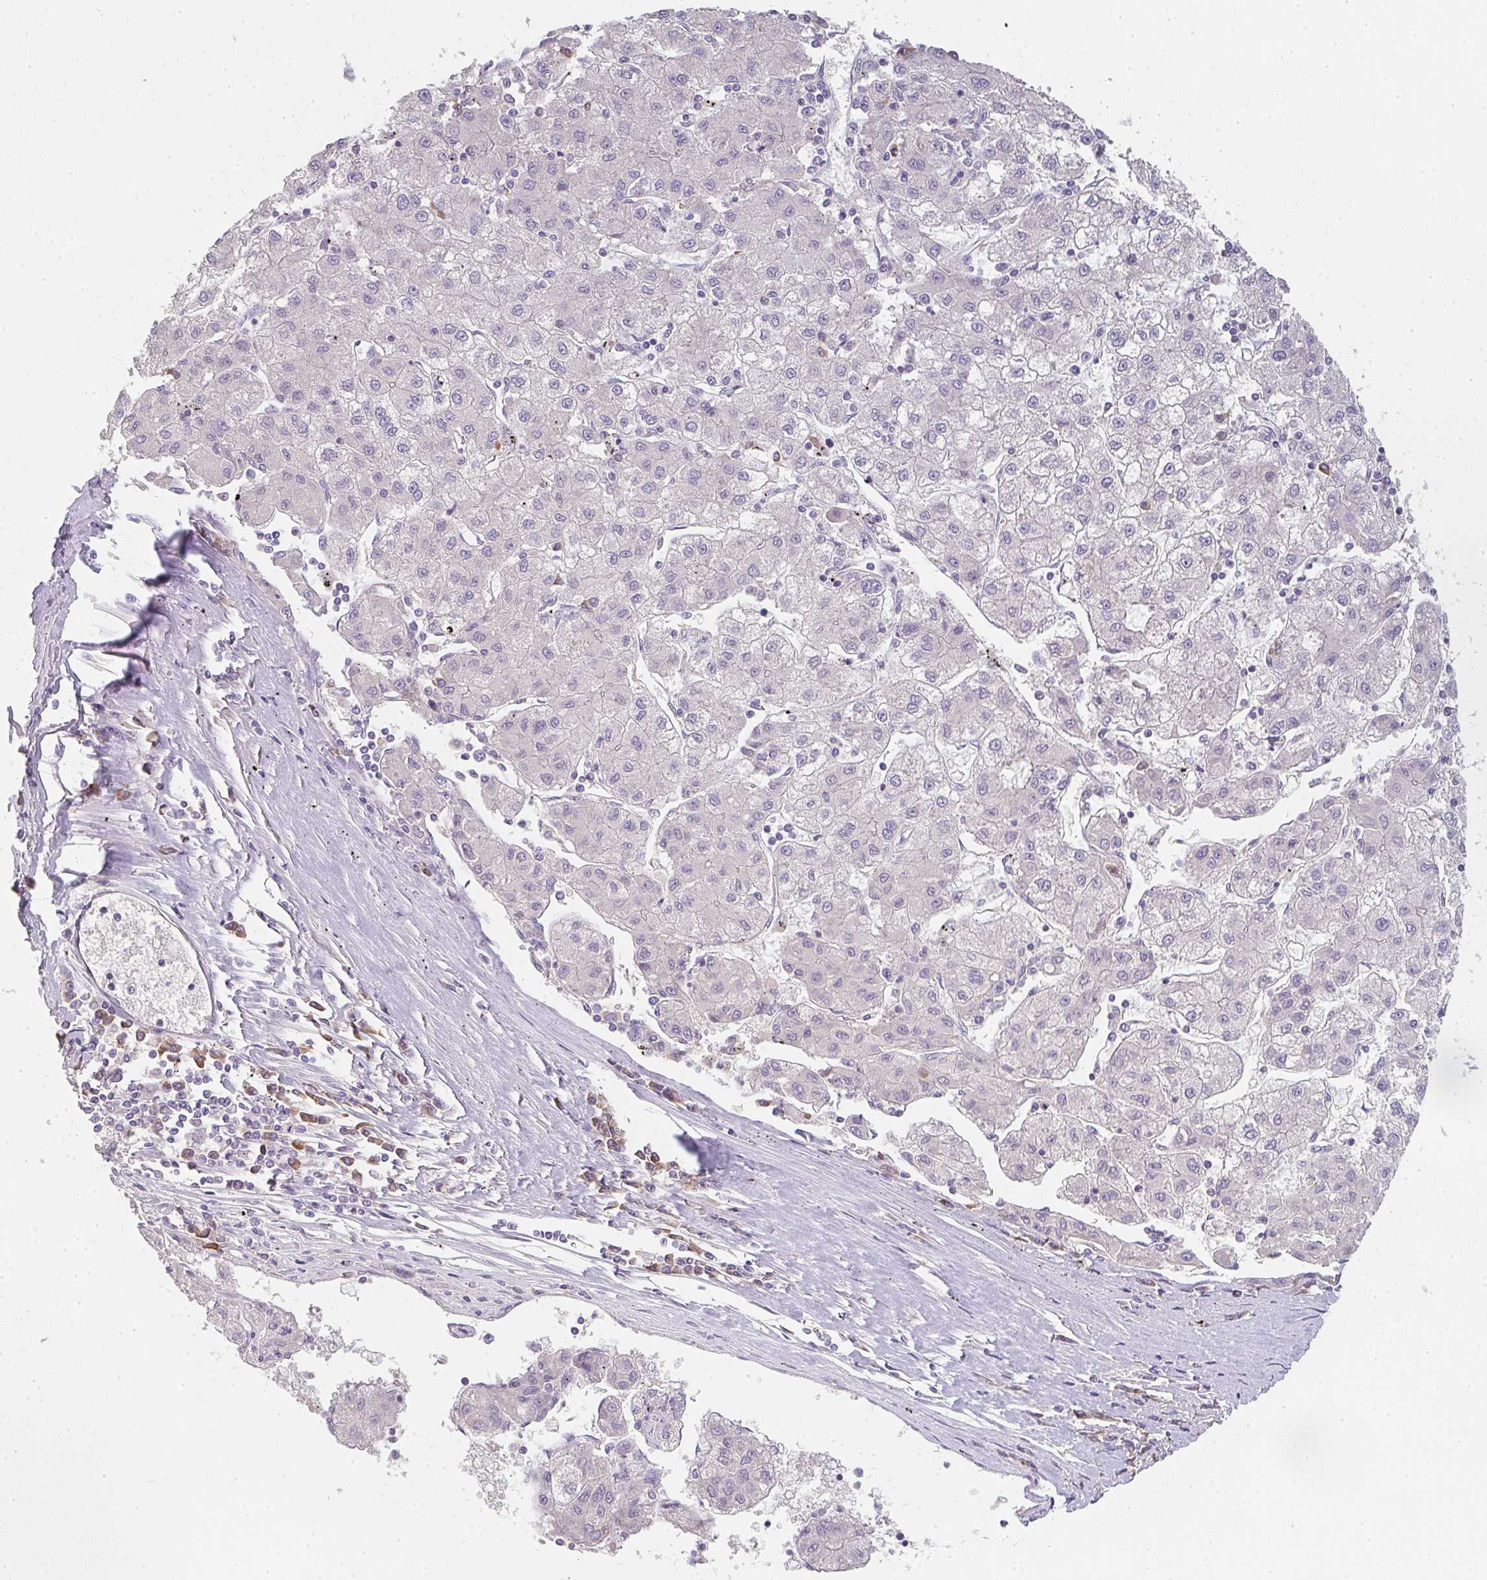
{"staining": {"intensity": "negative", "quantity": "none", "location": "none"}, "tissue": "liver cancer", "cell_type": "Tumor cells", "image_type": "cancer", "snomed": [{"axis": "morphology", "description": "Carcinoma, Hepatocellular, NOS"}, {"axis": "topography", "description": "Liver"}], "caption": "The histopathology image shows no staining of tumor cells in liver cancer (hepatocellular carcinoma). Nuclei are stained in blue.", "gene": "ZNF215", "patient": {"sex": "male", "age": 72}}